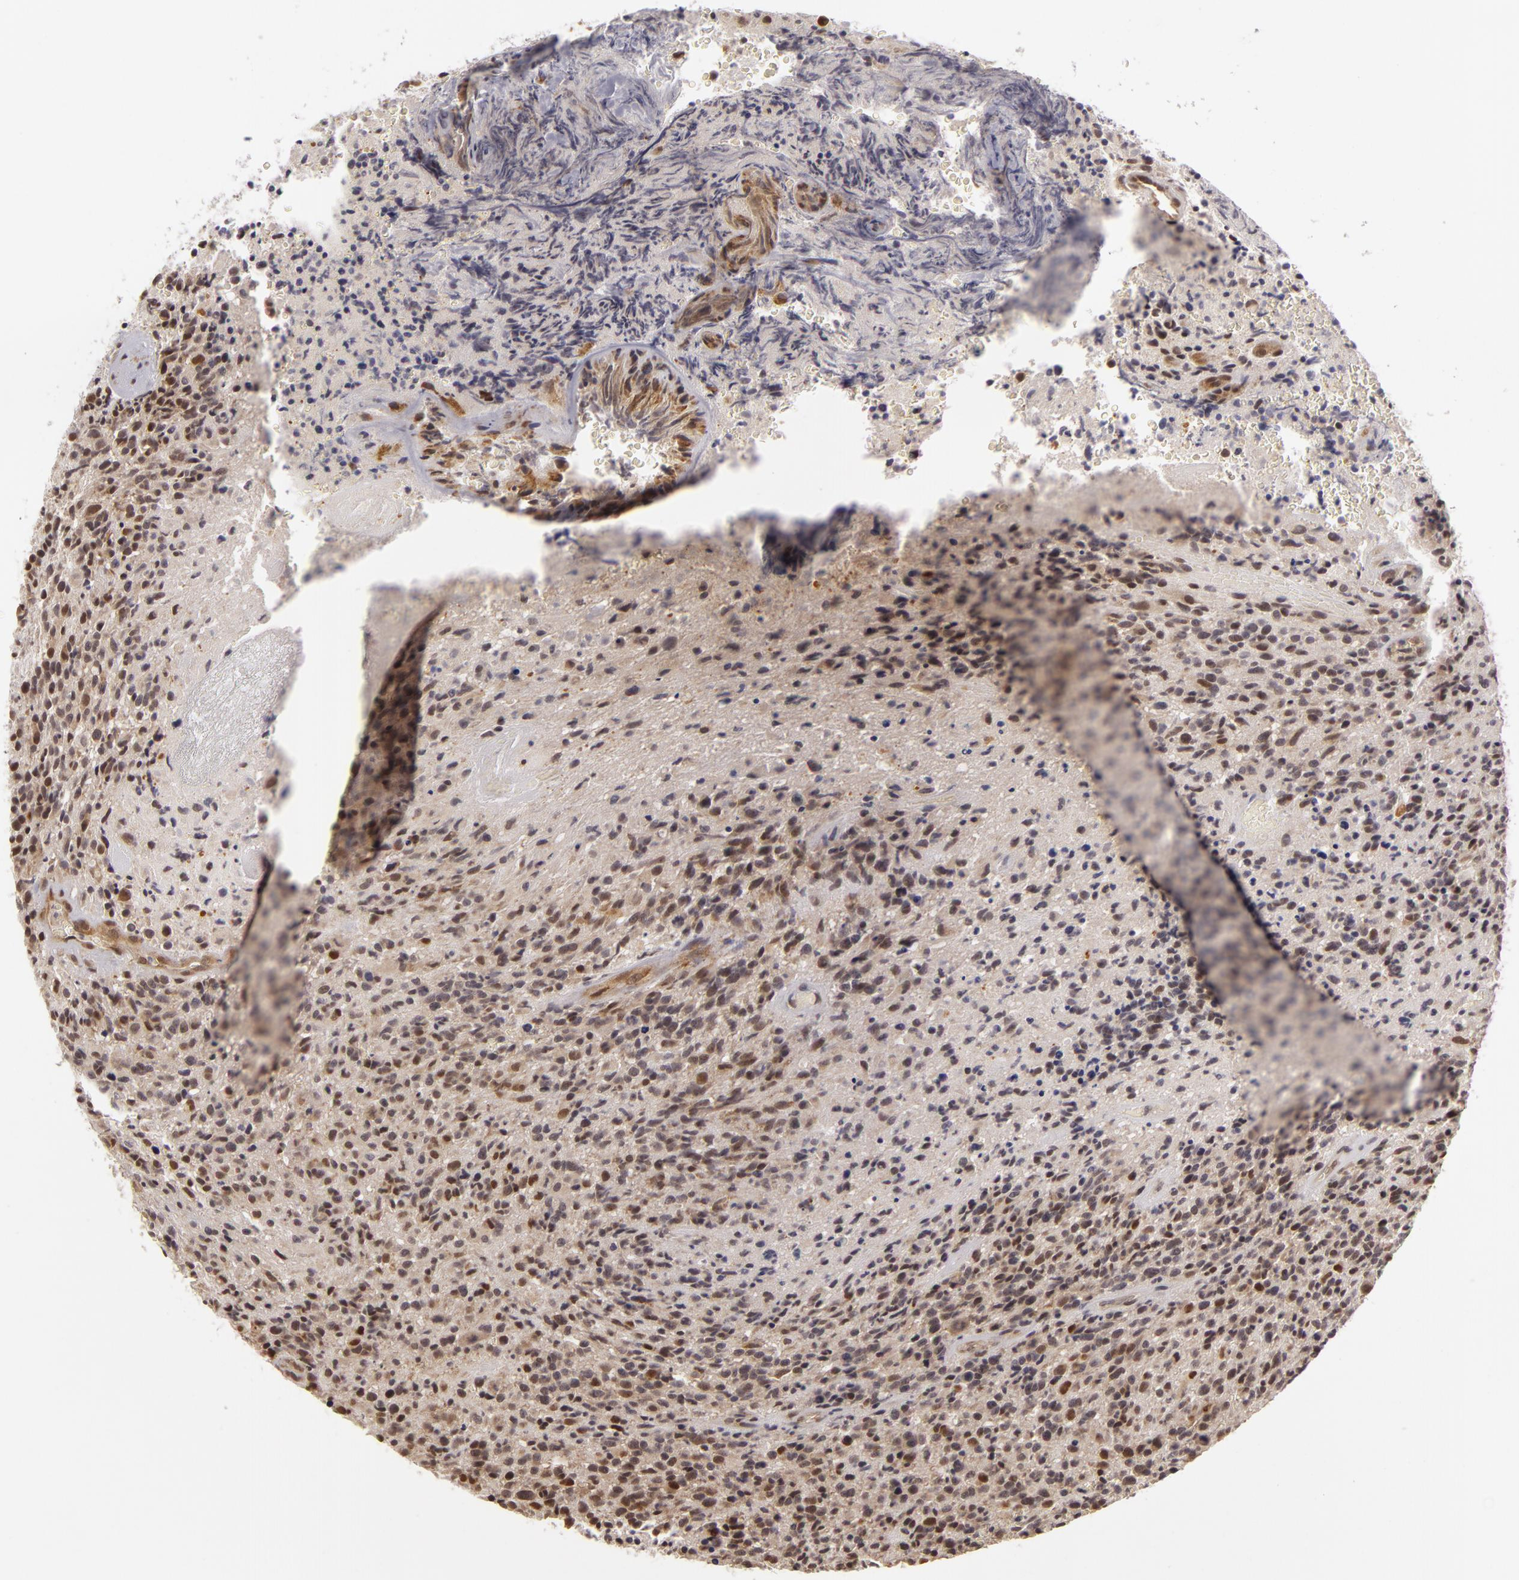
{"staining": {"intensity": "moderate", "quantity": ">75%", "location": "nuclear"}, "tissue": "glioma", "cell_type": "Tumor cells", "image_type": "cancer", "snomed": [{"axis": "morphology", "description": "Glioma, malignant, High grade"}, {"axis": "topography", "description": "Brain"}], "caption": "Immunohistochemical staining of malignant glioma (high-grade) exhibits medium levels of moderate nuclear expression in approximately >75% of tumor cells.", "gene": "ZNF133", "patient": {"sex": "male", "age": 36}}